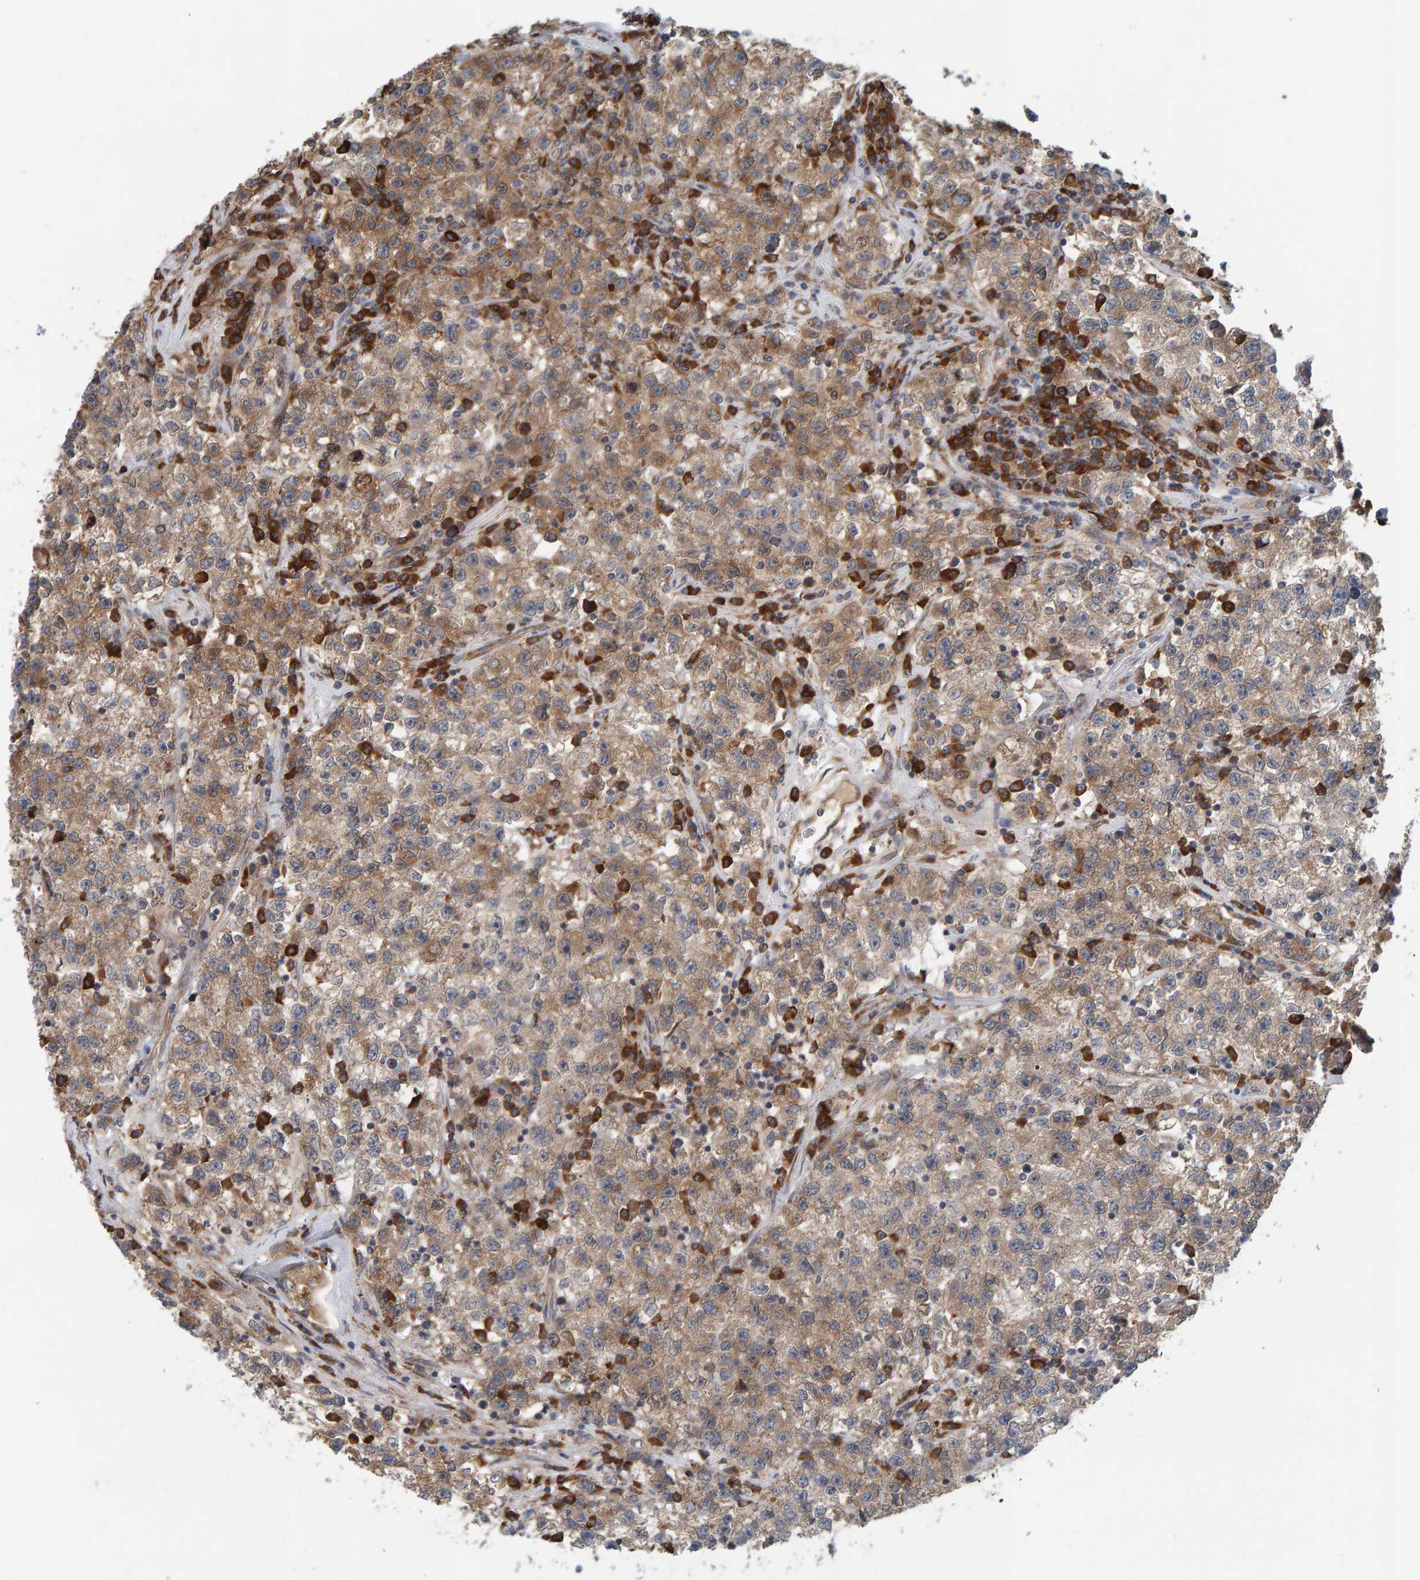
{"staining": {"intensity": "moderate", "quantity": ">75%", "location": "cytoplasmic/membranous"}, "tissue": "testis cancer", "cell_type": "Tumor cells", "image_type": "cancer", "snomed": [{"axis": "morphology", "description": "Seminoma, NOS"}, {"axis": "topography", "description": "Testis"}], "caption": "Protein expression analysis of testis cancer (seminoma) shows moderate cytoplasmic/membranous positivity in approximately >75% of tumor cells.", "gene": "BAIAP2", "patient": {"sex": "male", "age": 22}}